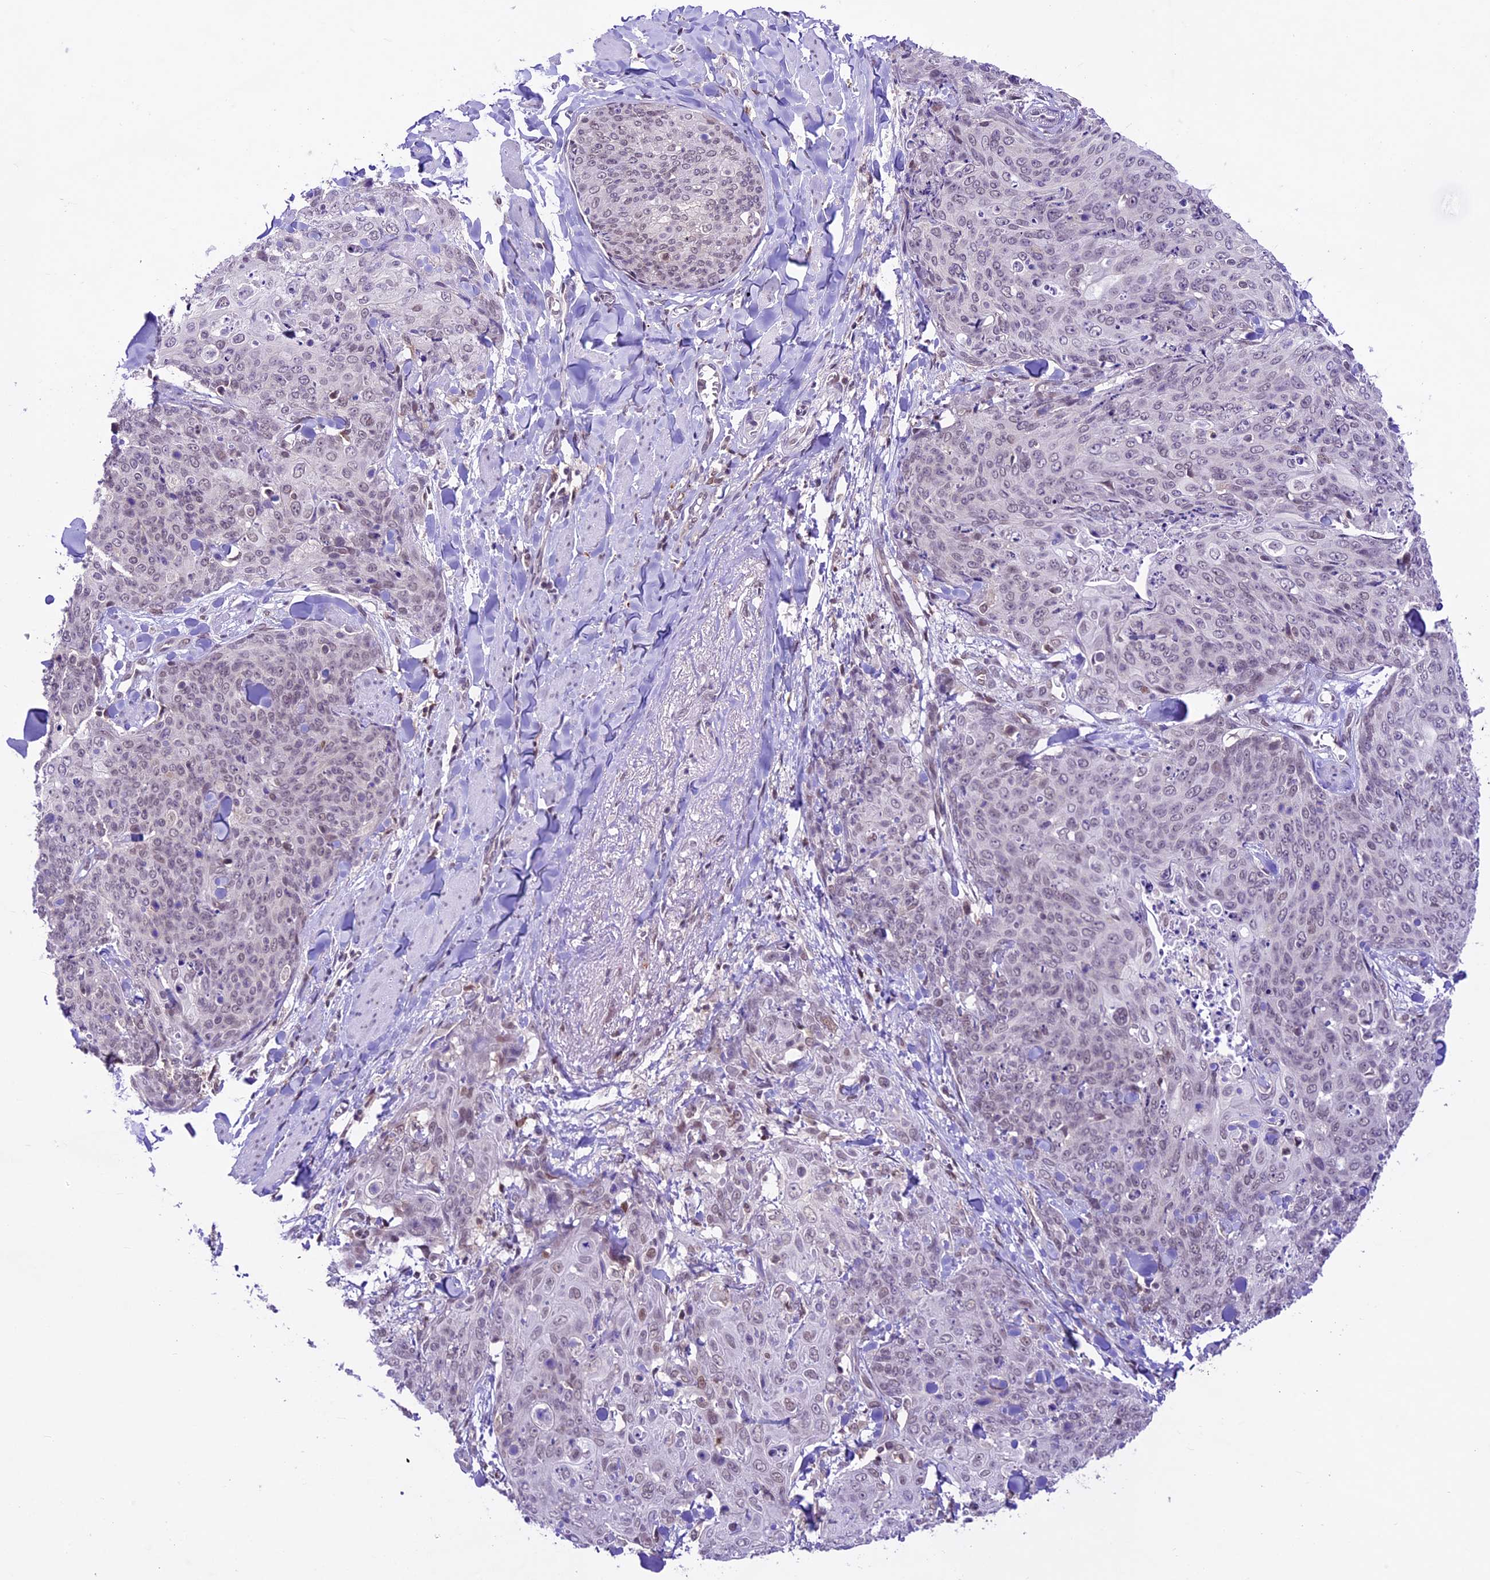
{"staining": {"intensity": "weak", "quantity": "<25%", "location": "nuclear"}, "tissue": "skin cancer", "cell_type": "Tumor cells", "image_type": "cancer", "snomed": [{"axis": "morphology", "description": "Squamous cell carcinoma, NOS"}, {"axis": "topography", "description": "Skin"}, {"axis": "topography", "description": "Vulva"}], "caption": "Immunohistochemical staining of human skin cancer (squamous cell carcinoma) displays no significant staining in tumor cells. (DAB IHC visualized using brightfield microscopy, high magnification).", "gene": "SHKBP1", "patient": {"sex": "female", "age": 85}}